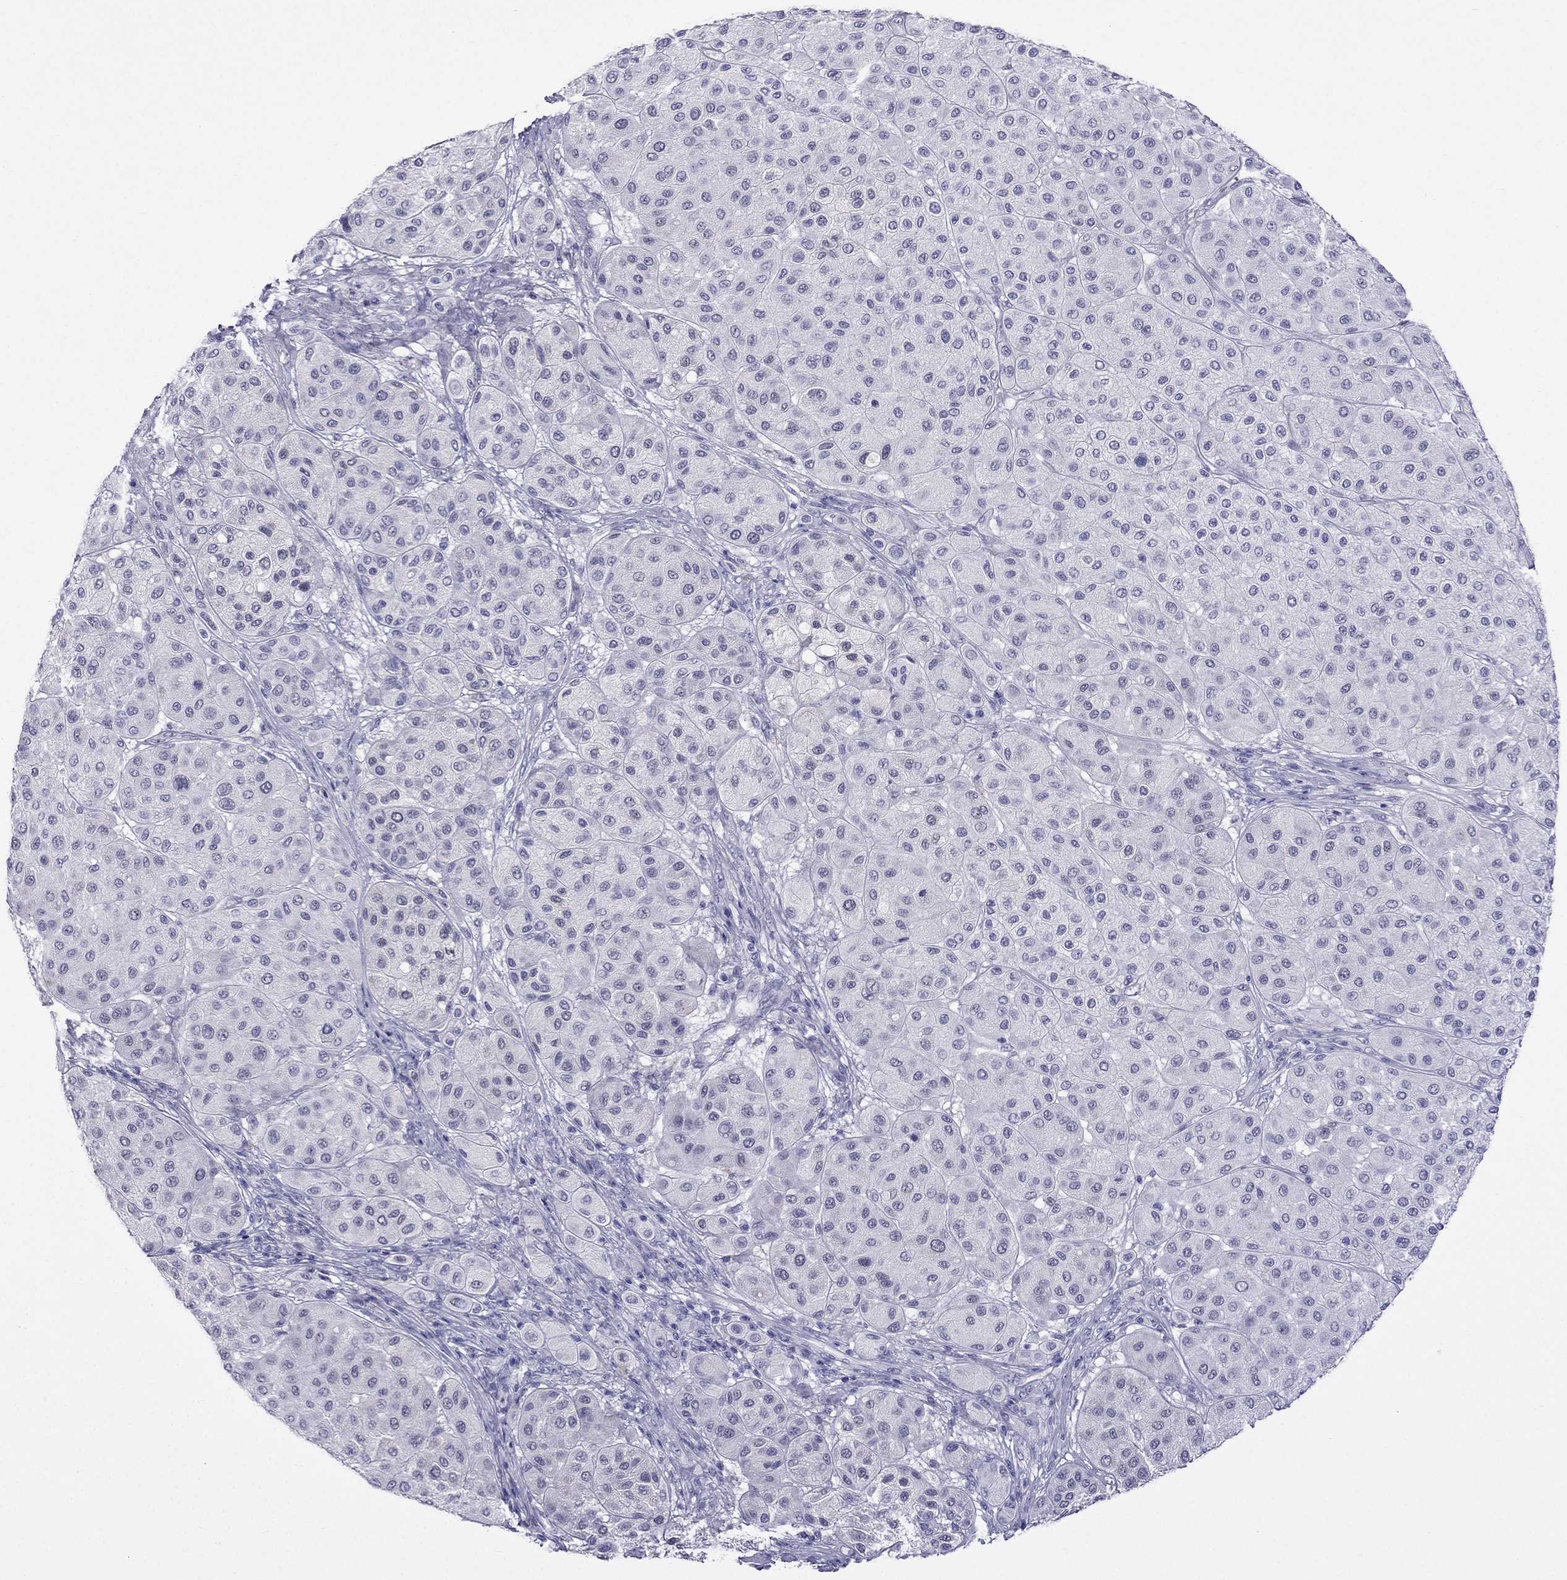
{"staining": {"intensity": "negative", "quantity": "none", "location": "none"}, "tissue": "melanoma", "cell_type": "Tumor cells", "image_type": "cancer", "snomed": [{"axis": "morphology", "description": "Malignant melanoma, Metastatic site"}, {"axis": "topography", "description": "Smooth muscle"}], "caption": "High magnification brightfield microscopy of melanoma stained with DAB (brown) and counterstained with hematoxylin (blue): tumor cells show no significant staining.", "gene": "MGP", "patient": {"sex": "male", "age": 41}}